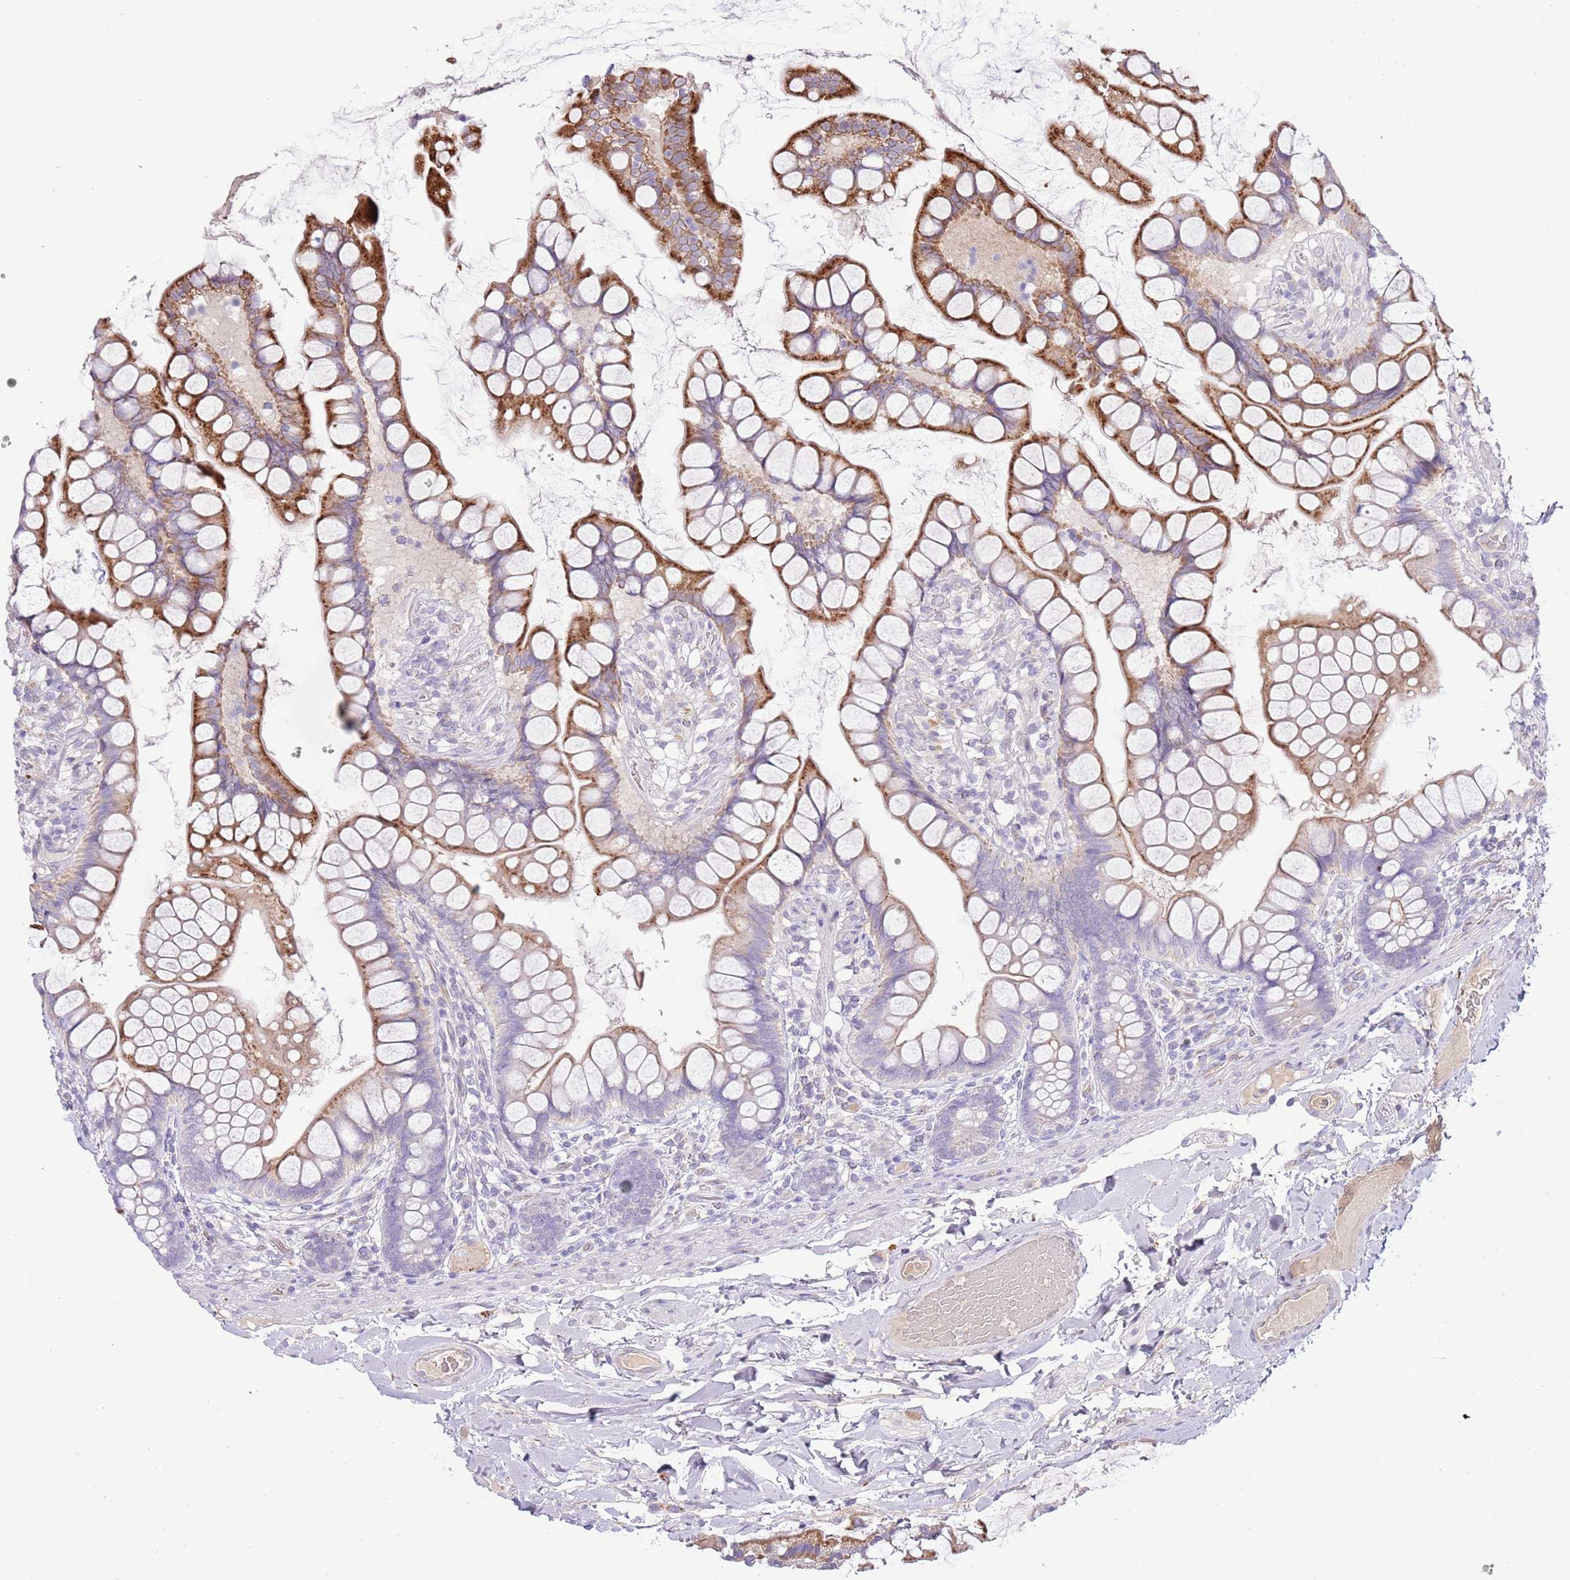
{"staining": {"intensity": "moderate", "quantity": "25%-75%", "location": "cytoplasmic/membranous"}, "tissue": "small intestine", "cell_type": "Glandular cells", "image_type": "normal", "snomed": [{"axis": "morphology", "description": "Normal tissue, NOS"}, {"axis": "topography", "description": "Small intestine"}], "caption": "Immunohistochemical staining of normal small intestine exhibits 25%-75% levels of moderate cytoplasmic/membranous protein expression in about 25%-75% of glandular cells. (DAB = brown stain, brightfield microscopy at high magnification).", "gene": "ABHD17A", "patient": {"sex": "male", "age": 70}}